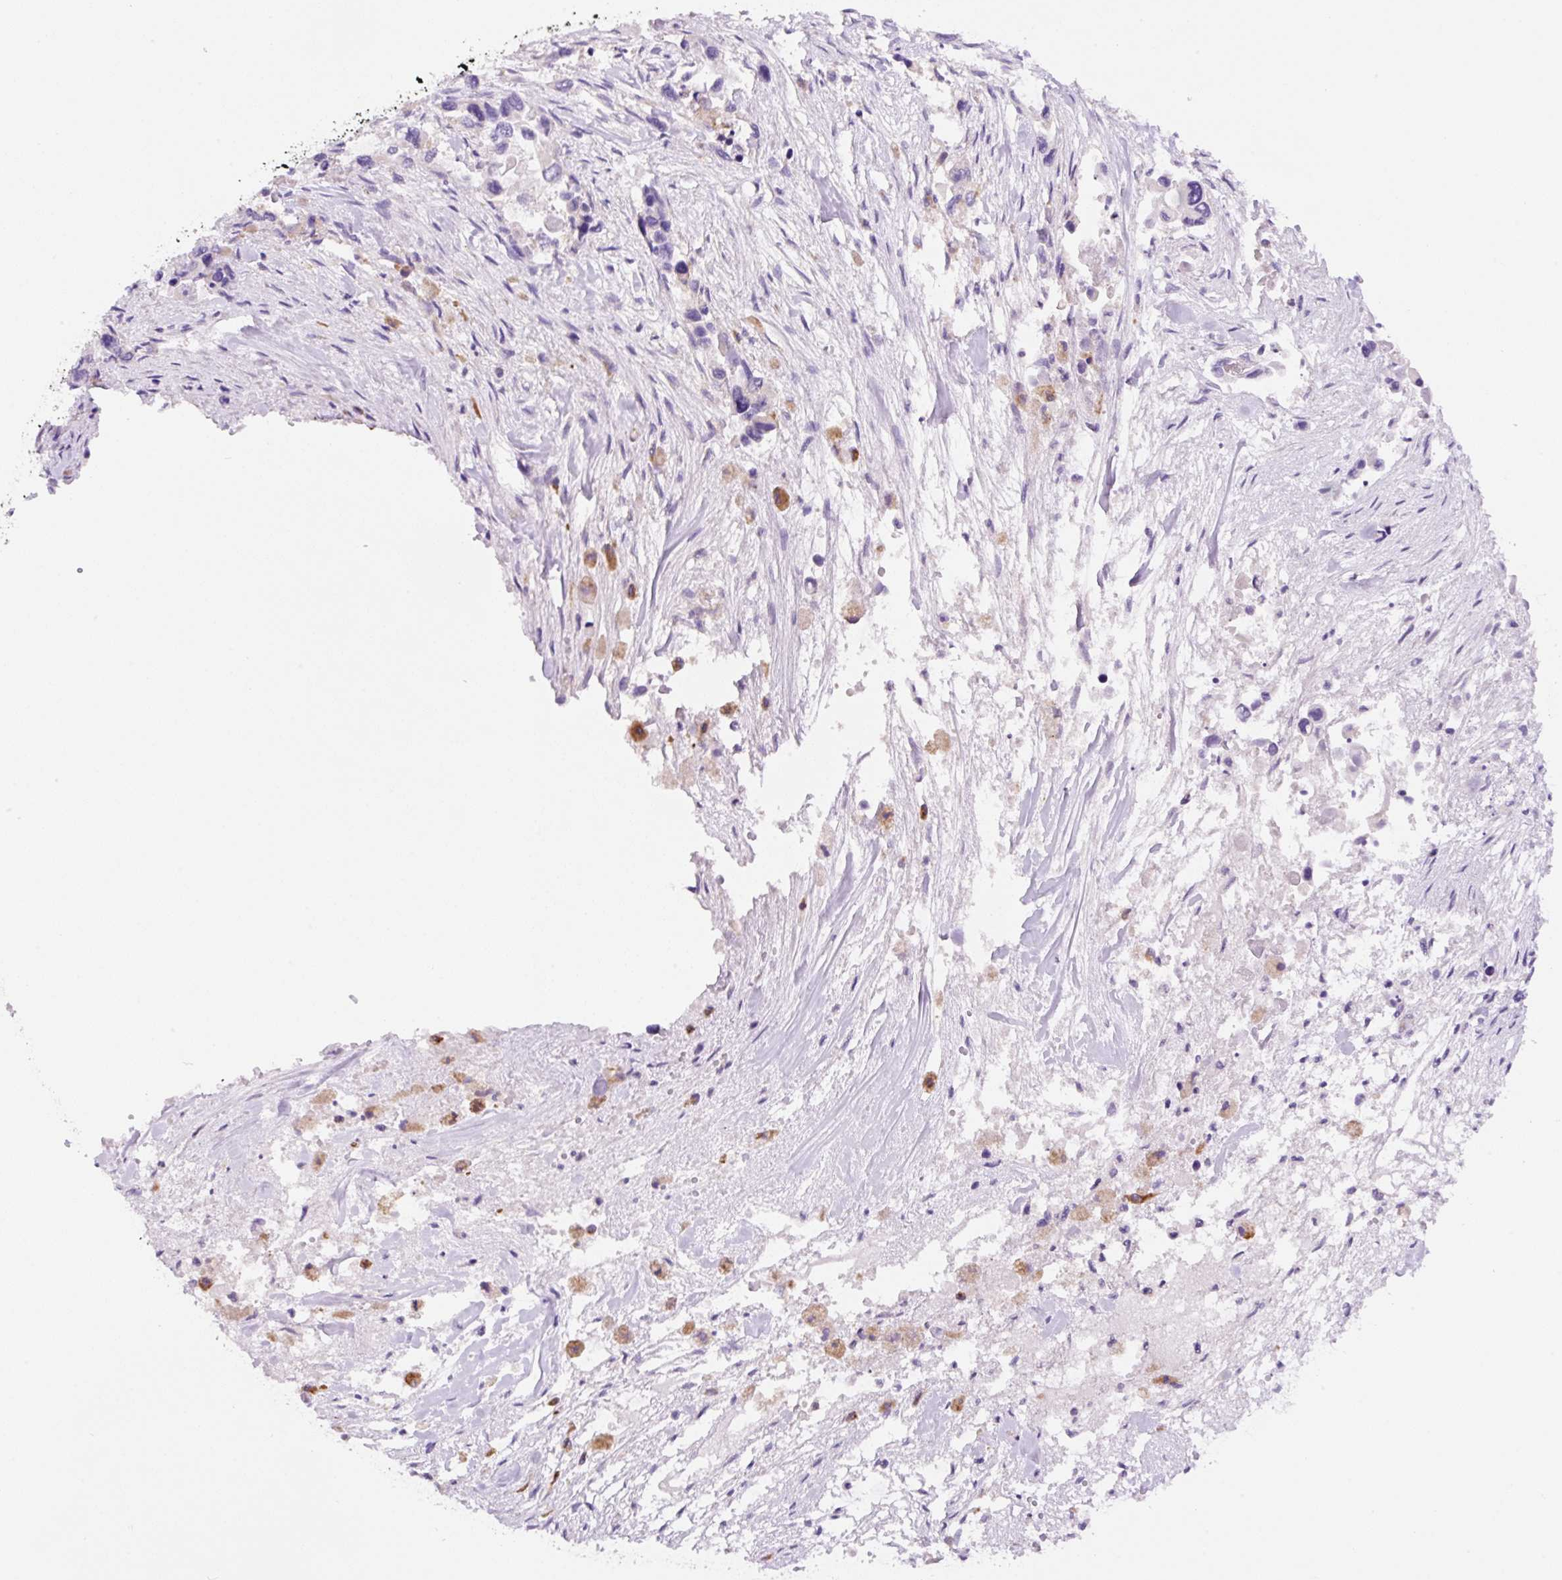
{"staining": {"intensity": "negative", "quantity": "none", "location": "none"}, "tissue": "pancreatic cancer", "cell_type": "Tumor cells", "image_type": "cancer", "snomed": [{"axis": "morphology", "description": "Adenocarcinoma, NOS"}, {"axis": "topography", "description": "Pancreas"}], "caption": "A micrograph of human adenocarcinoma (pancreatic) is negative for staining in tumor cells. (Brightfield microscopy of DAB (3,3'-diaminobenzidine) immunohistochemistry (IHC) at high magnification).", "gene": "CEBPZOS", "patient": {"sex": "male", "age": 92}}